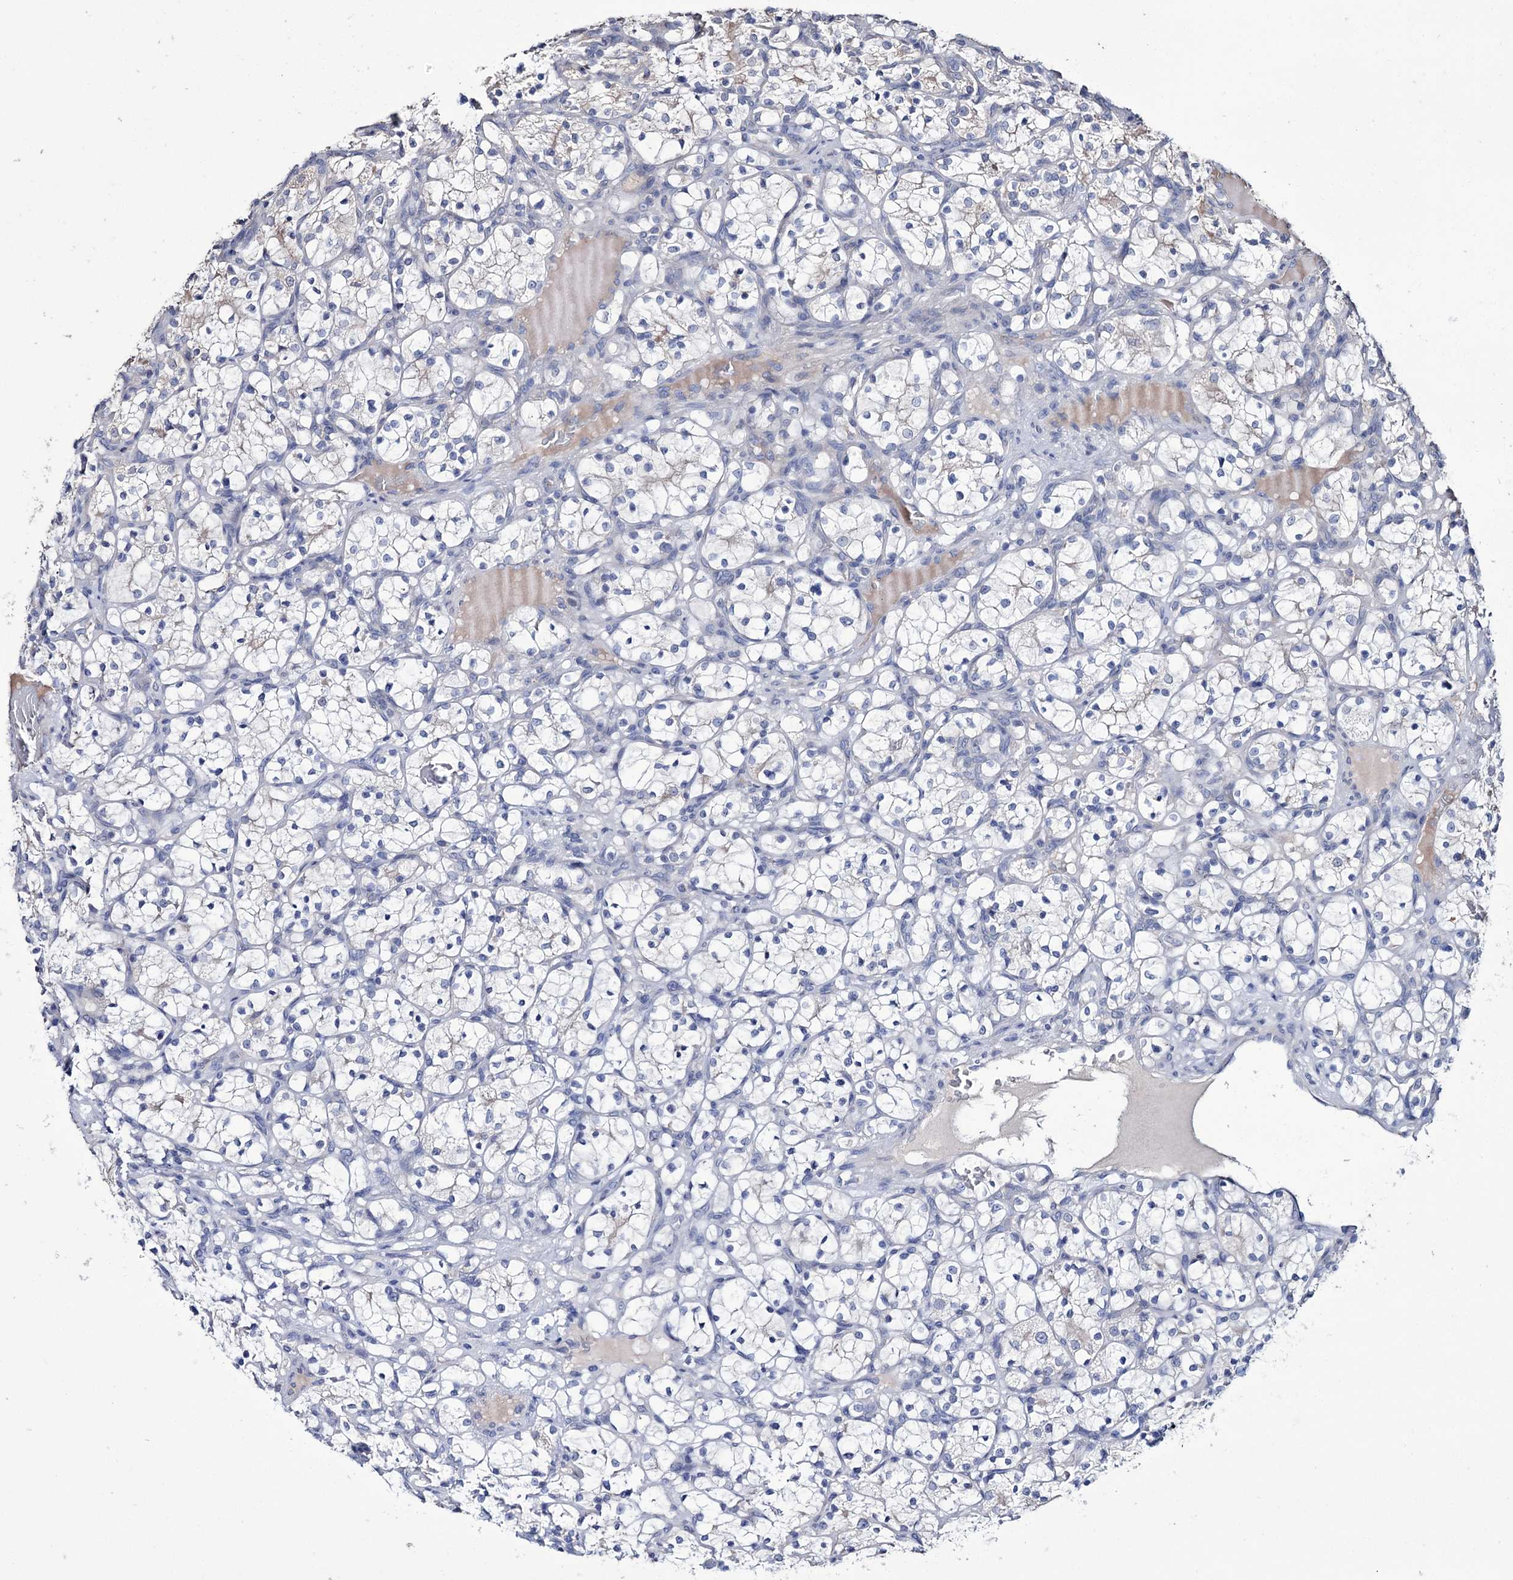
{"staining": {"intensity": "negative", "quantity": "none", "location": "none"}, "tissue": "renal cancer", "cell_type": "Tumor cells", "image_type": "cancer", "snomed": [{"axis": "morphology", "description": "Adenocarcinoma, NOS"}, {"axis": "topography", "description": "Kidney"}], "caption": "High power microscopy histopathology image of an immunohistochemistry (IHC) image of renal adenocarcinoma, revealing no significant expression in tumor cells.", "gene": "EPB41L5", "patient": {"sex": "female", "age": 69}}